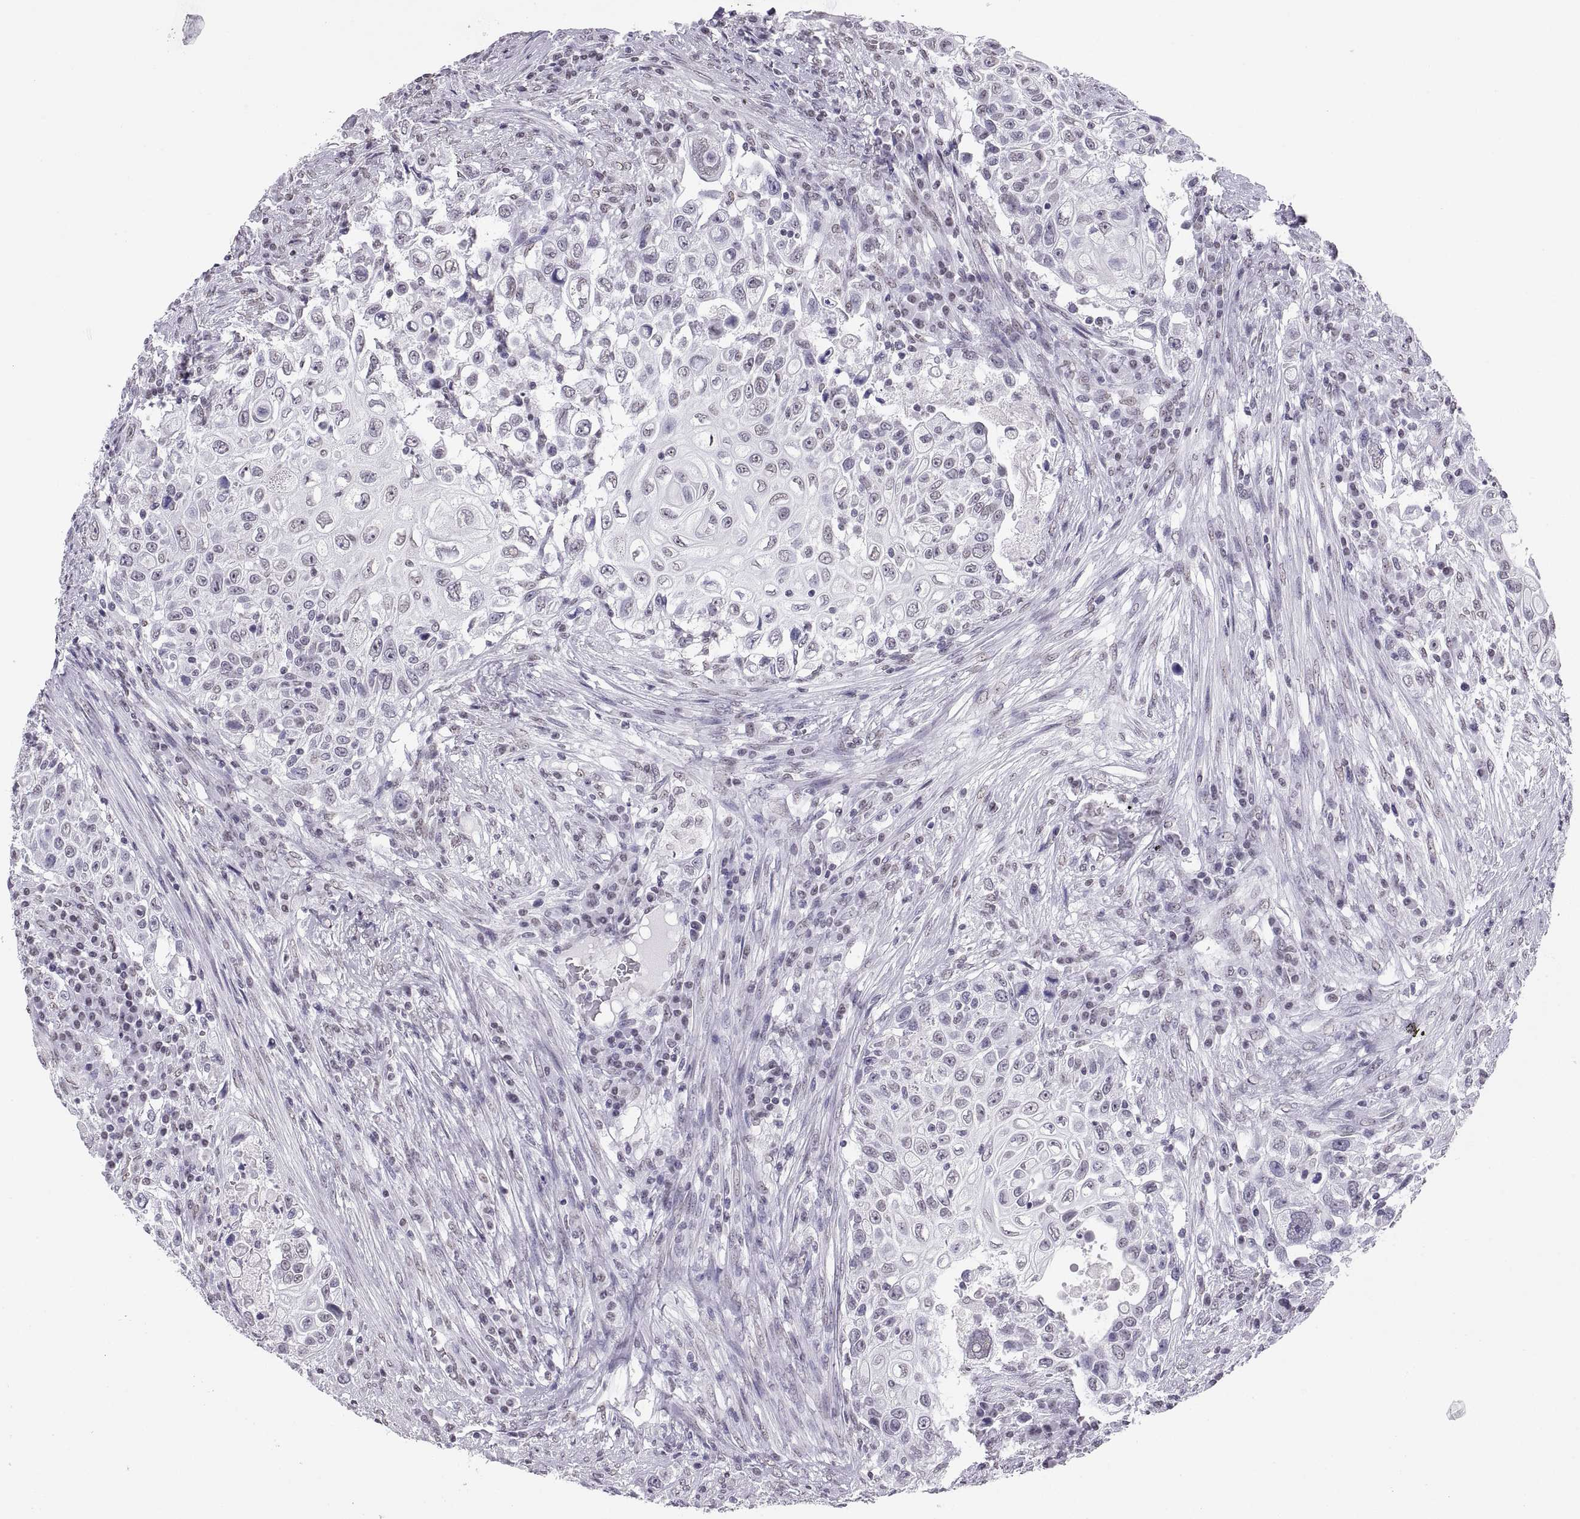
{"staining": {"intensity": "negative", "quantity": "none", "location": "none"}, "tissue": "urothelial cancer", "cell_type": "Tumor cells", "image_type": "cancer", "snomed": [{"axis": "morphology", "description": "Urothelial carcinoma, High grade"}, {"axis": "topography", "description": "Urinary bladder"}], "caption": "High magnification brightfield microscopy of urothelial cancer stained with DAB (brown) and counterstained with hematoxylin (blue): tumor cells show no significant staining.", "gene": "CARTPT", "patient": {"sex": "female", "age": 56}}